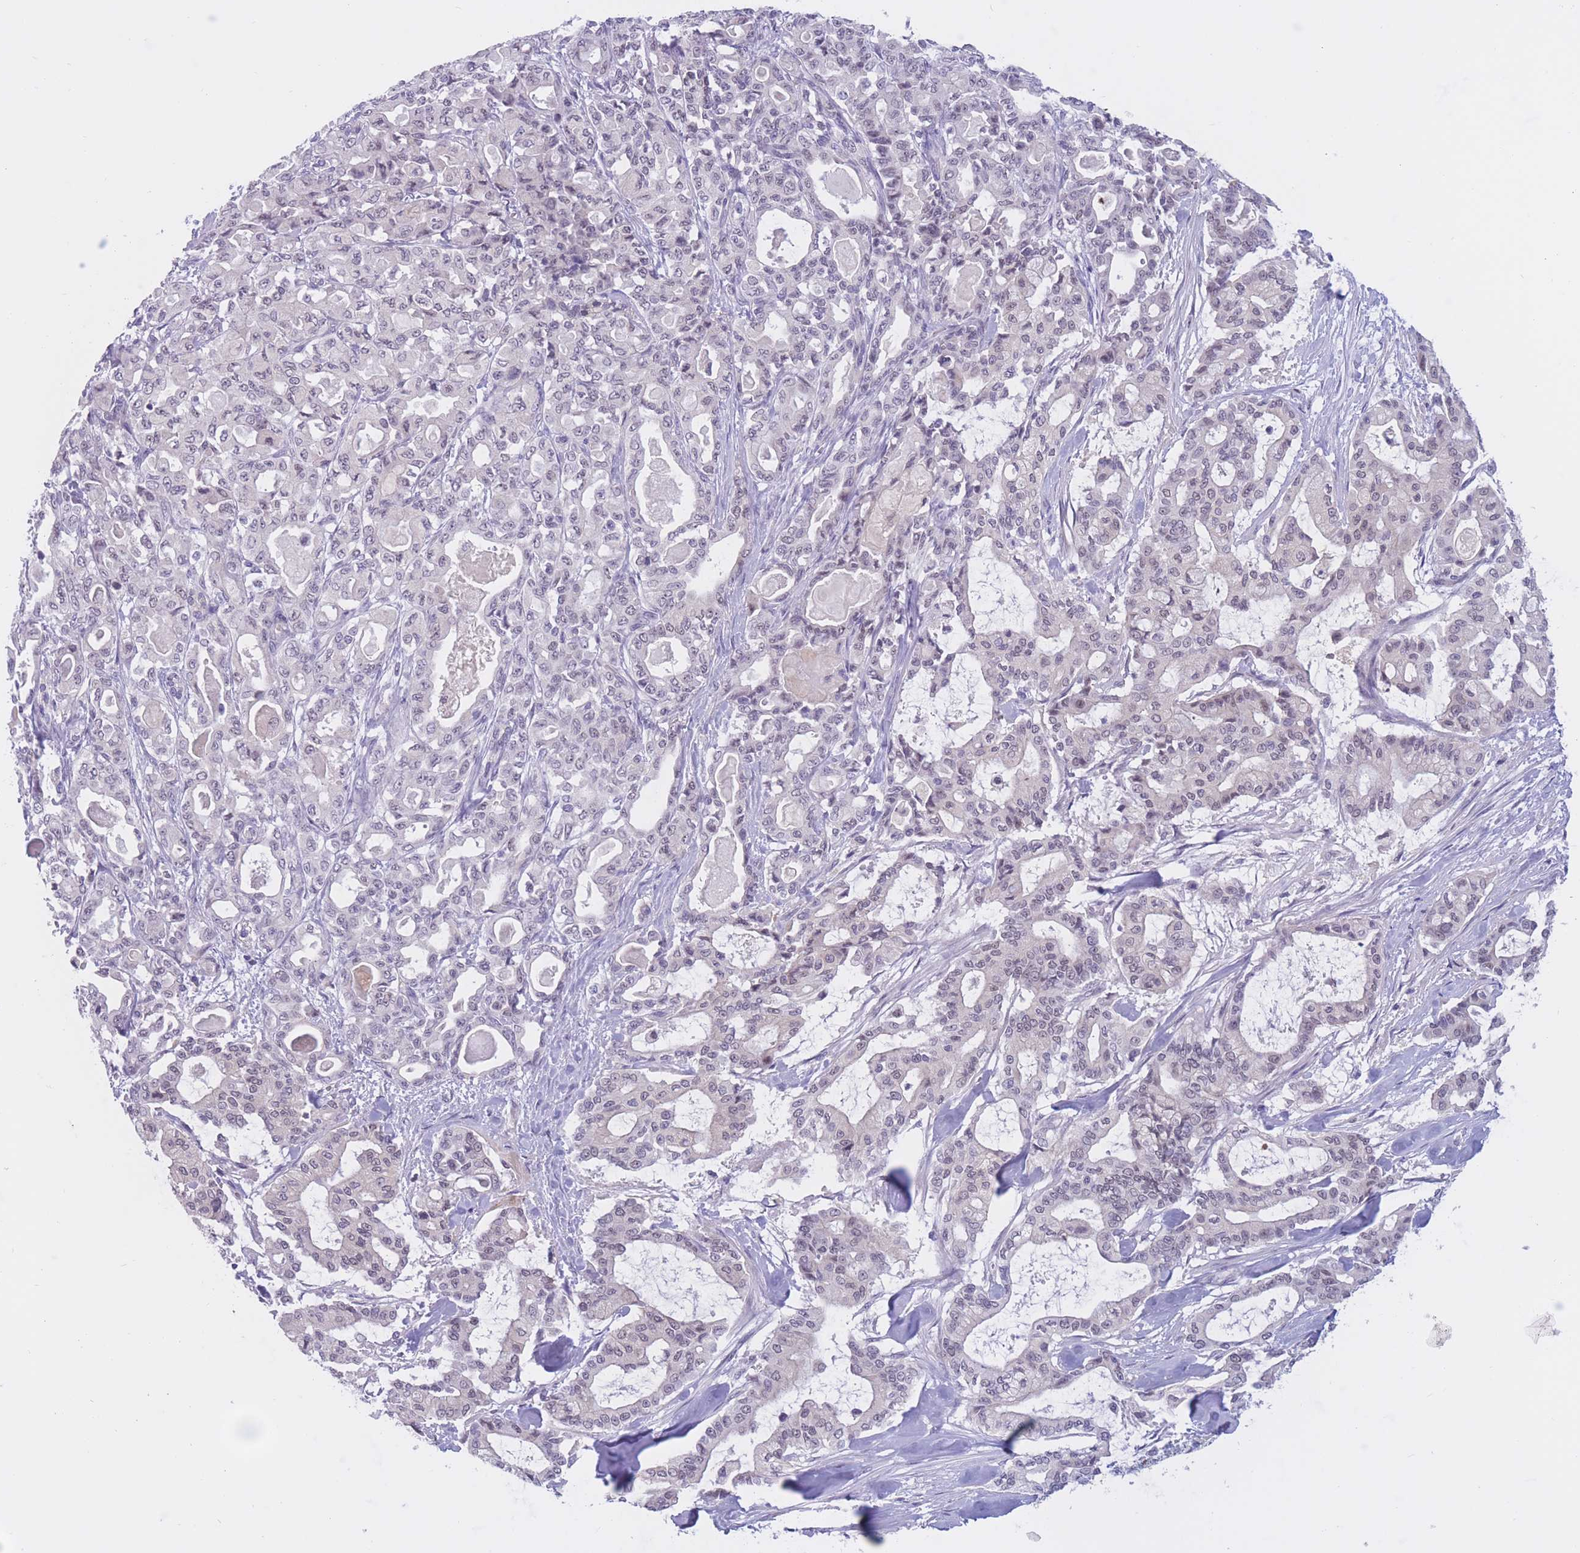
{"staining": {"intensity": "negative", "quantity": "none", "location": "none"}, "tissue": "pancreatic cancer", "cell_type": "Tumor cells", "image_type": "cancer", "snomed": [{"axis": "morphology", "description": "Adenocarcinoma, NOS"}, {"axis": "topography", "description": "Pancreas"}], "caption": "Tumor cells are negative for brown protein staining in pancreatic cancer (adenocarcinoma).", "gene": "BOP1", "patient": {"sex": "male", "age": 63}}